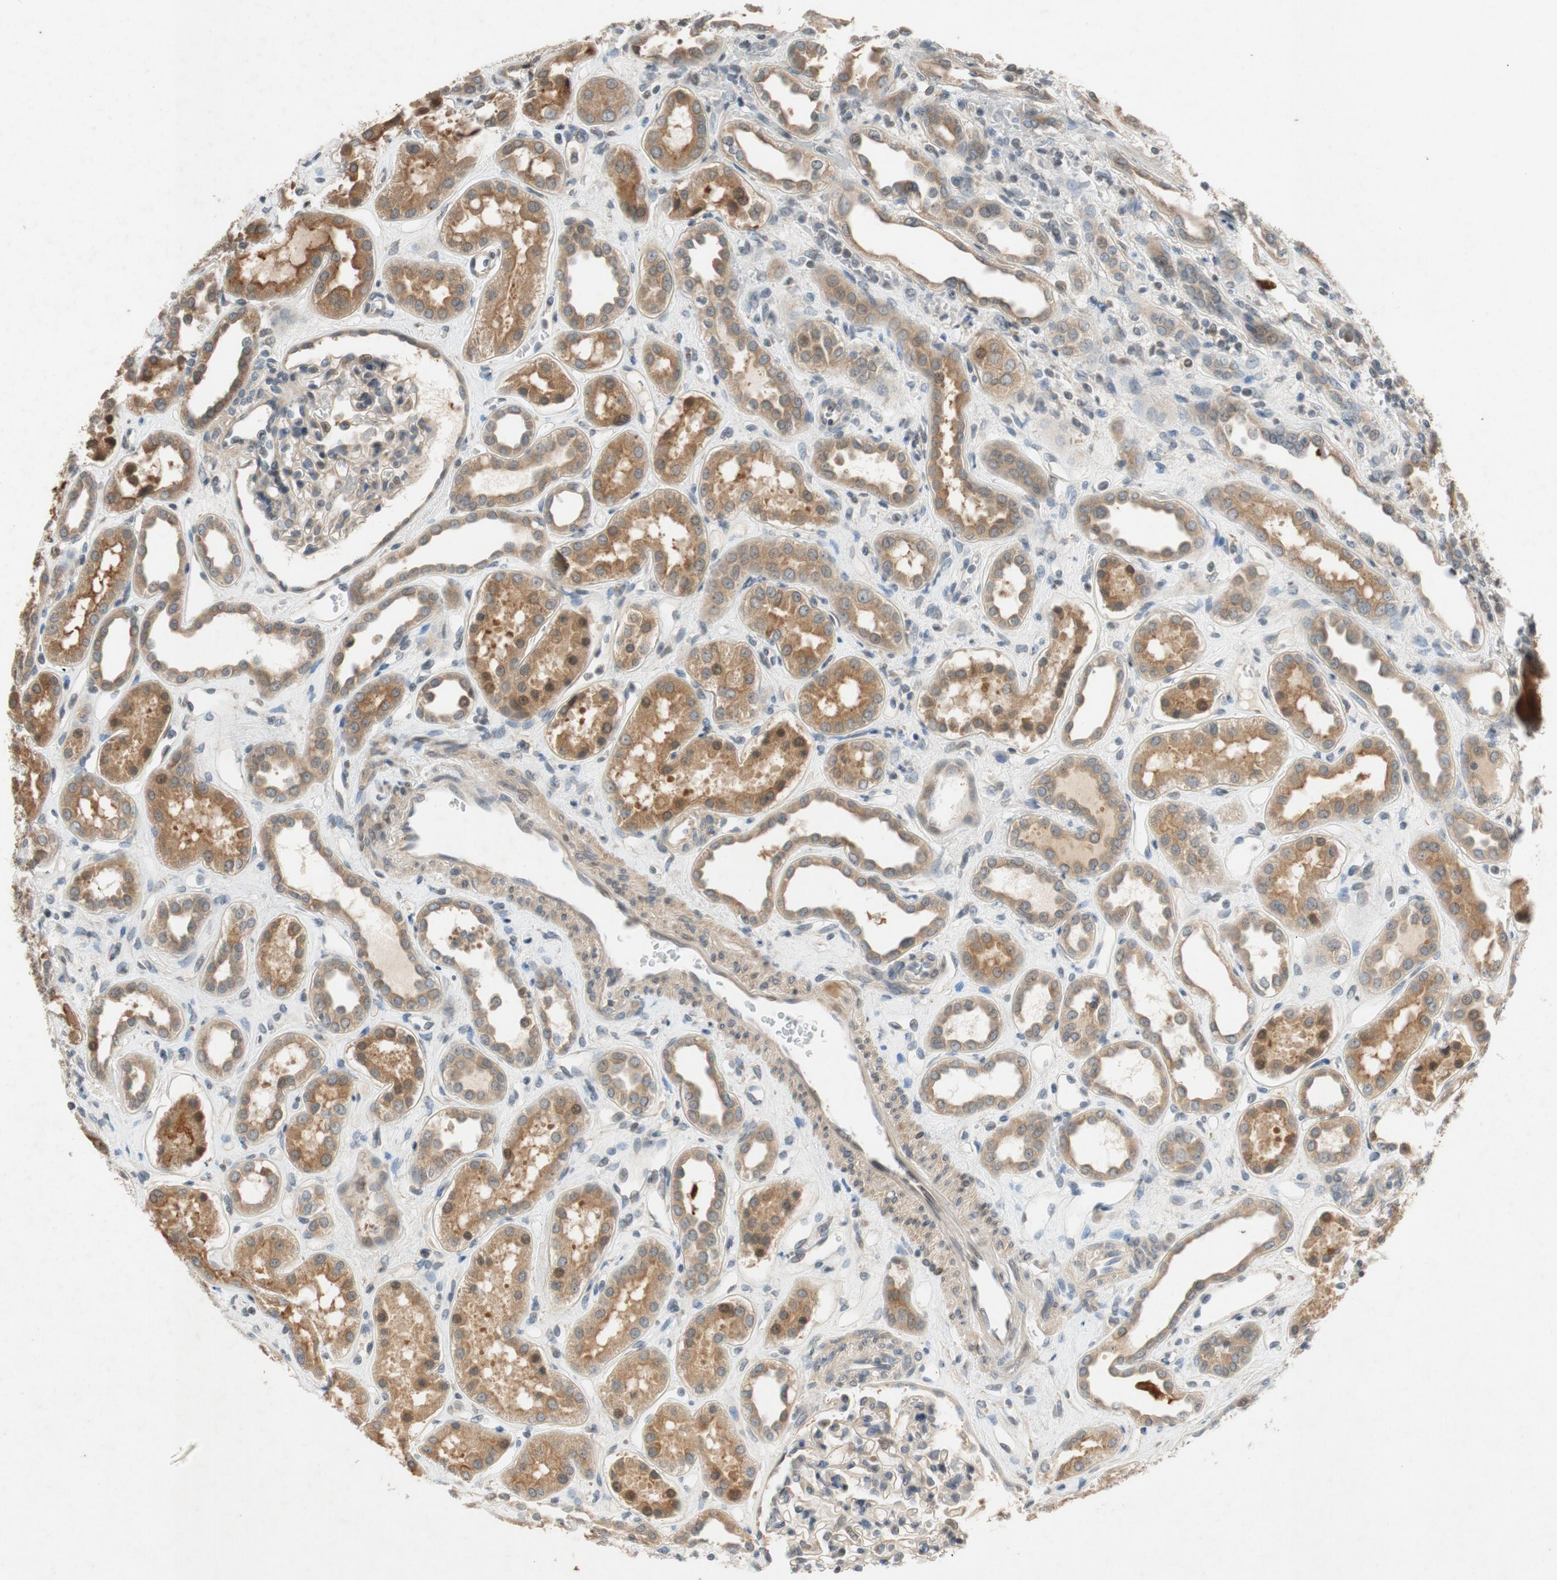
{"staining": {"intensity": "weak", "quantity": ">75%", "location": "cytoplasmic/membranous"}, "tissue": "kidney", "cell_type": "Cells in glomeruli", "image_type": "normal", "snomed": [{"axis": "morphology", "description": "Normal tissue, NOS"}, {"axis": "topography", "description": "Kidney"}], "caption": "Benign kidney reveals weak cytoplasmic/membranous staining in about >75% of cells in glomeruli, visualized by immunohistochemistry.", "gene": "ATP2C1", "patient": {"sex": "male", "age": 59}}